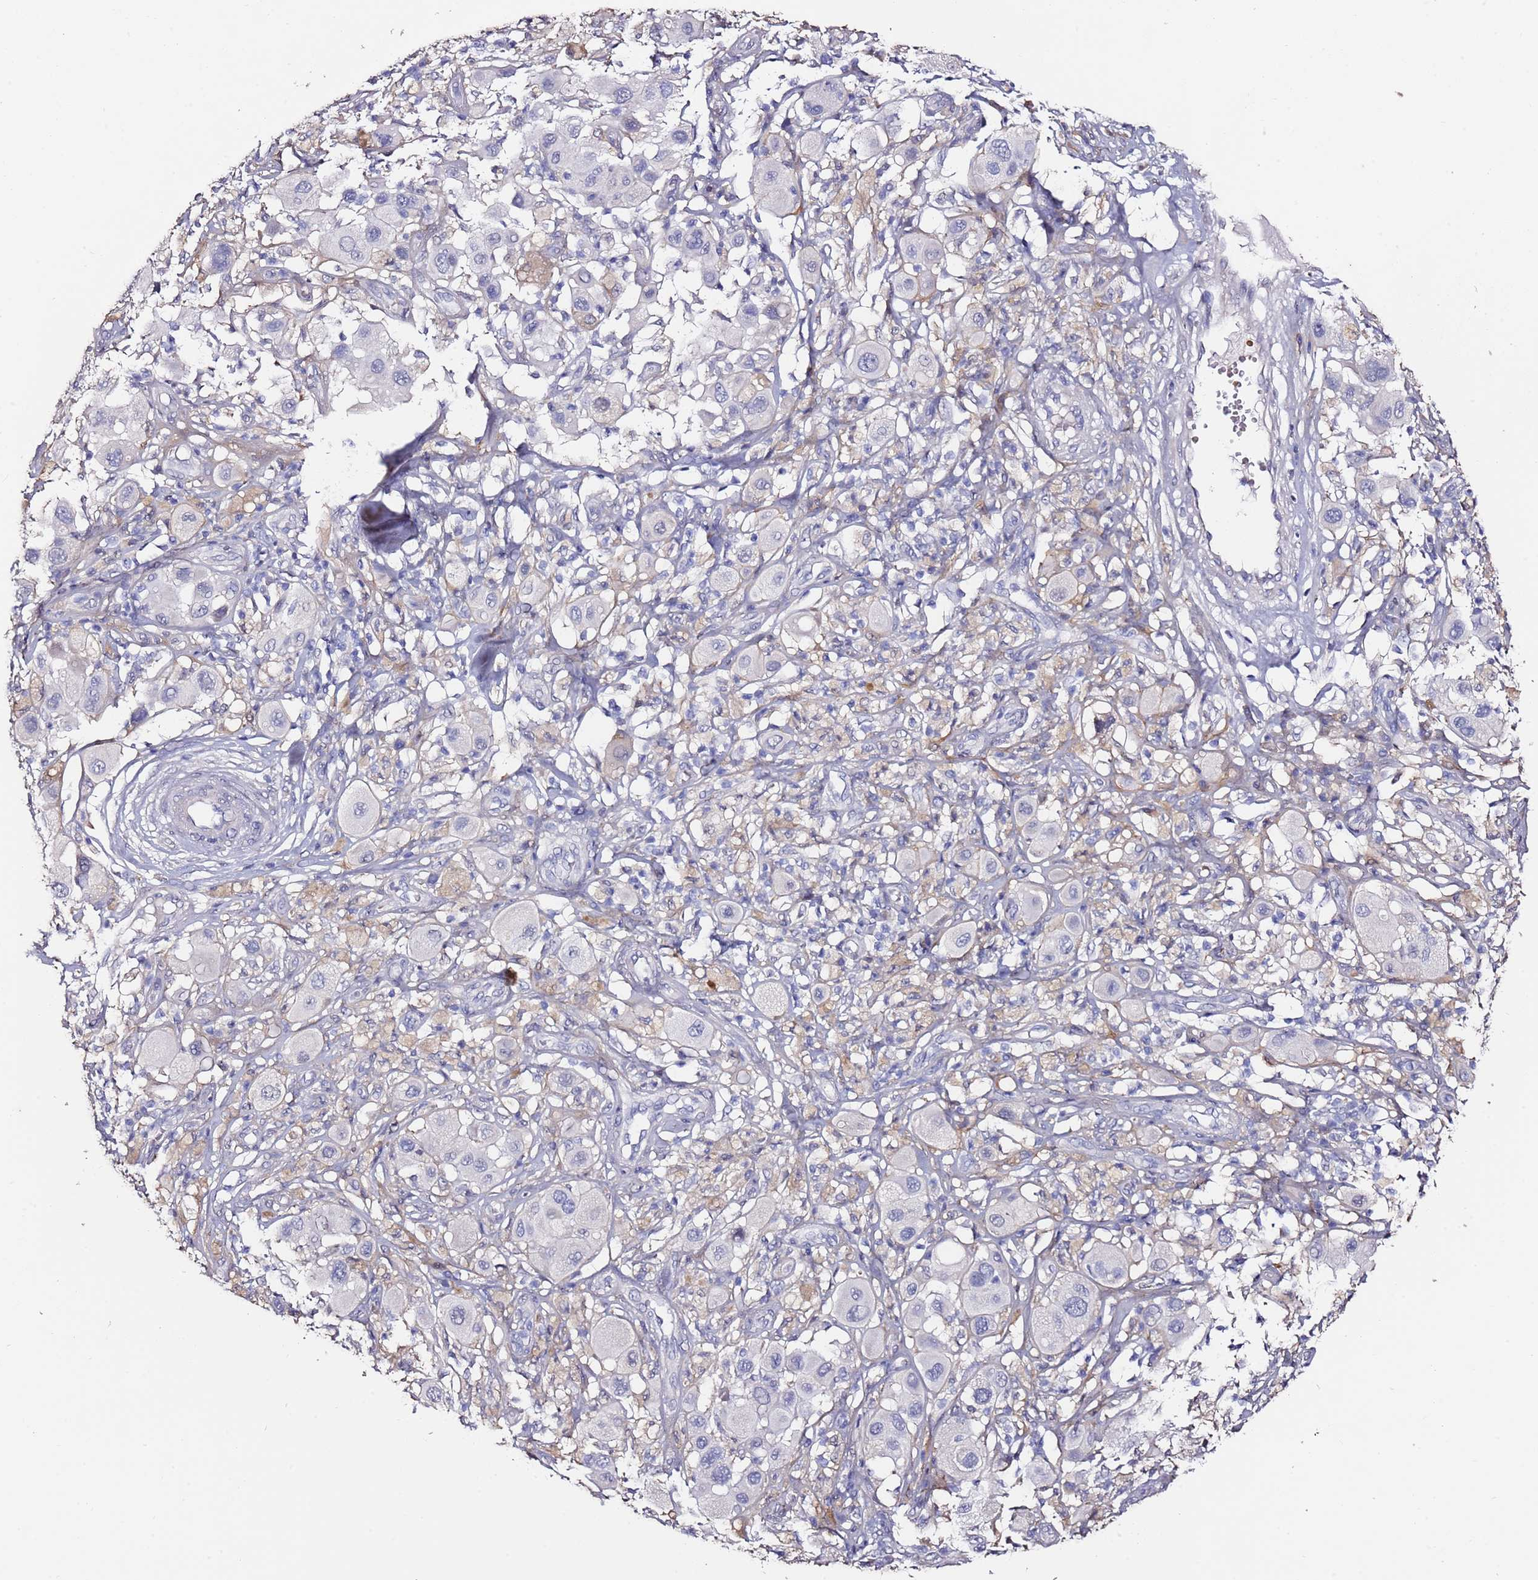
{"staining": {"intensity": "negative", "quantity": "none", "location": "none"}, "tissue": "melanoma", "cell_type": "Tumor cells", "image_type": "cancer", "snomed": [{"axis": "morphology", "description": "Malignant melanoma, Metastatic site"}, {"axis": "topography", "description": "Skin"}], "caption": "Immunohistochemistry image of neoplastic tissue: melanoma stained with DAB demonstrates no significant protein staining in tumor cells. (Brightfield microscopy of DAB (3,3'-diaminobenzidine) immunohistochemistry (IHC) at high magnification).", "gene": "C3orf80", "patient": {"sex": "male", "age": 41}}